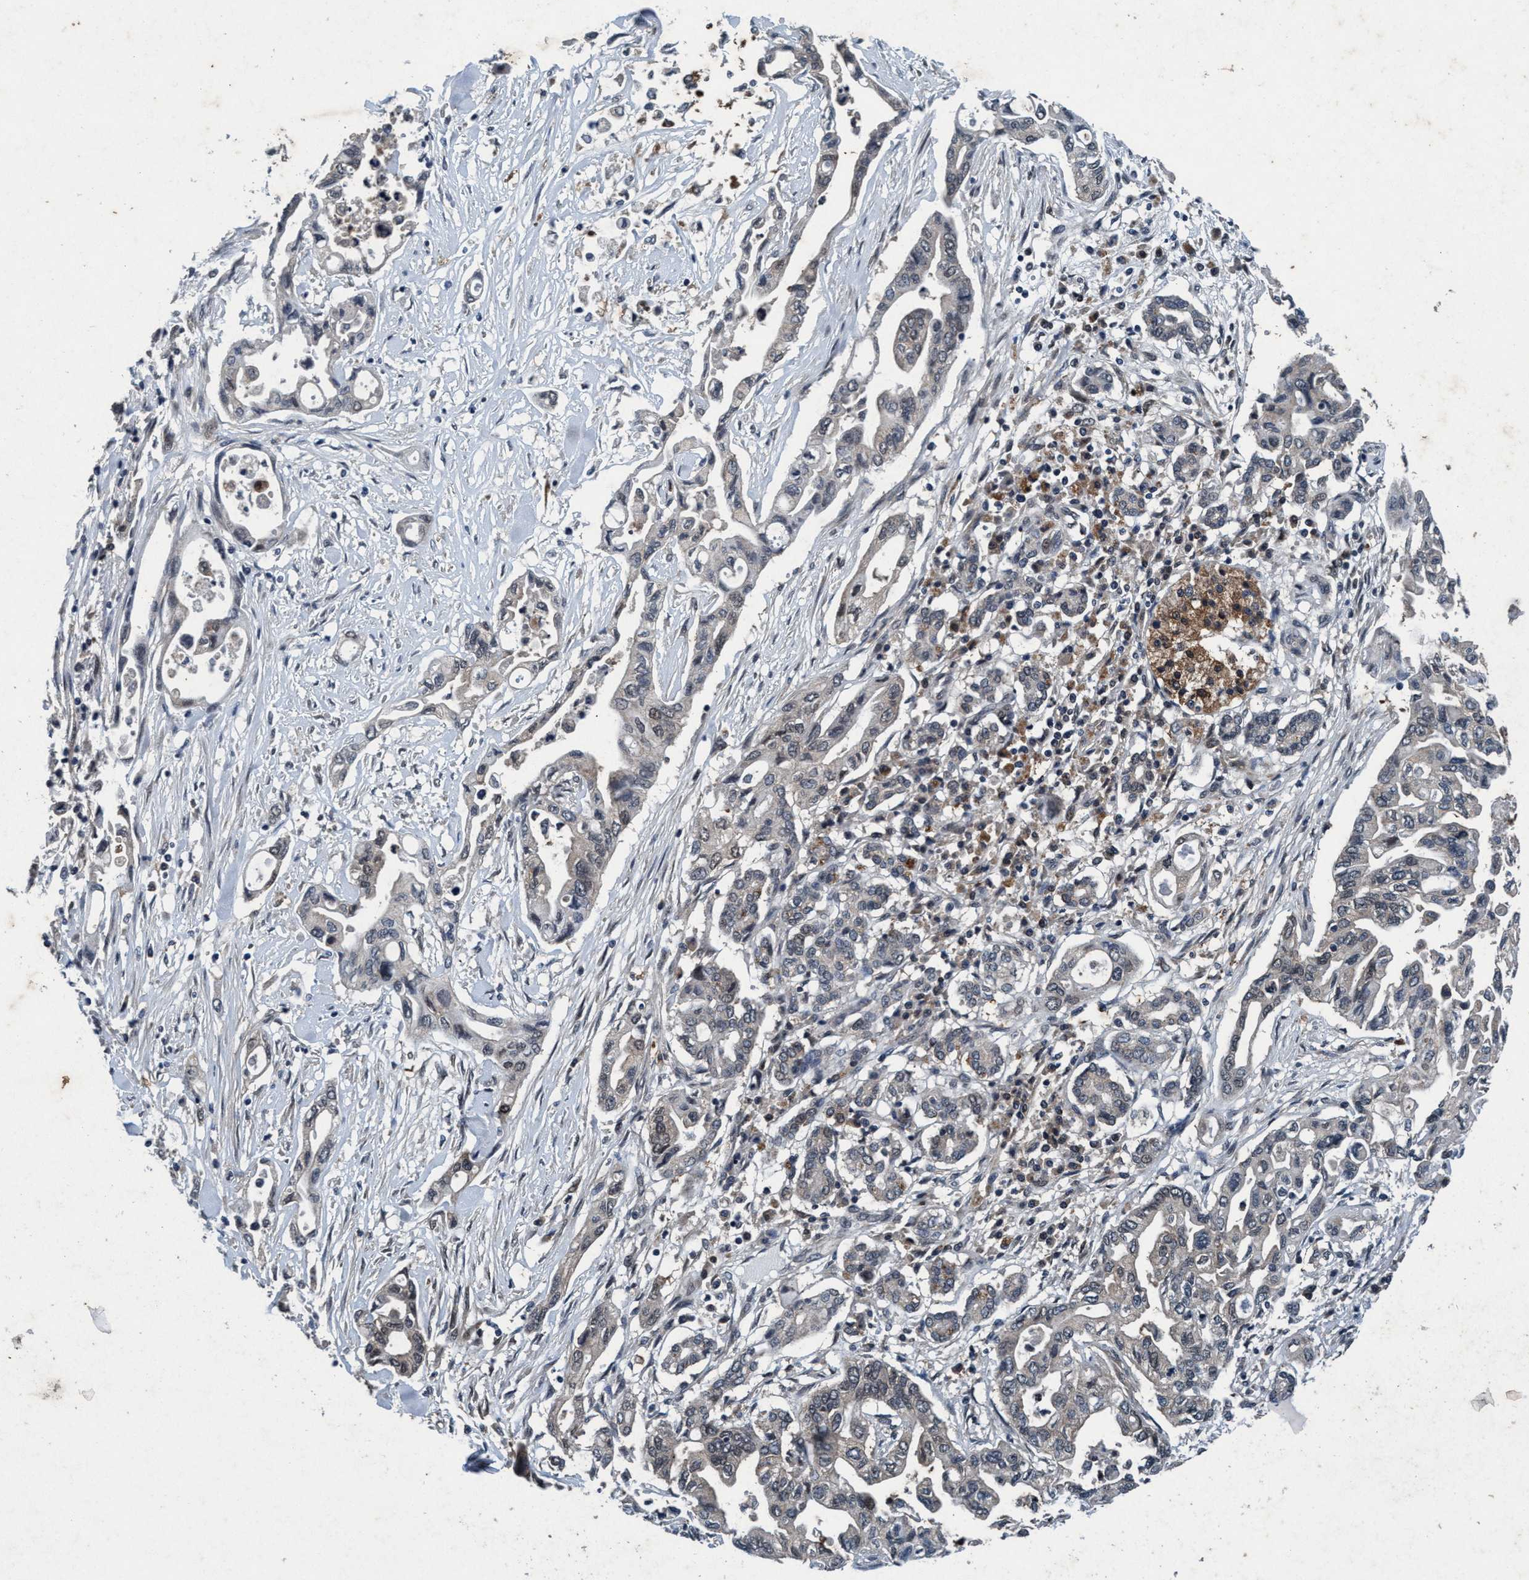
{"staining": {"intensity": "weak", "quantity": "<25%", "location": "cytoplasmic/membranous,nuclear"}, "tissue": "pancreatic cancer", "cell_type": "Tumor cells", "image_type": "cancer", "snomed": [{"axis": "morphology", "description": "Adenocarcinoma, NOS"}, {"axis": "topography", "description": "Pancreas"}], "caption": "A micrograph of human pancreatic adenocarcinoma is negative for staining in tumor cells.", "gene": "AKT1S1", "patient": {"sex": "female", "age": 57}}